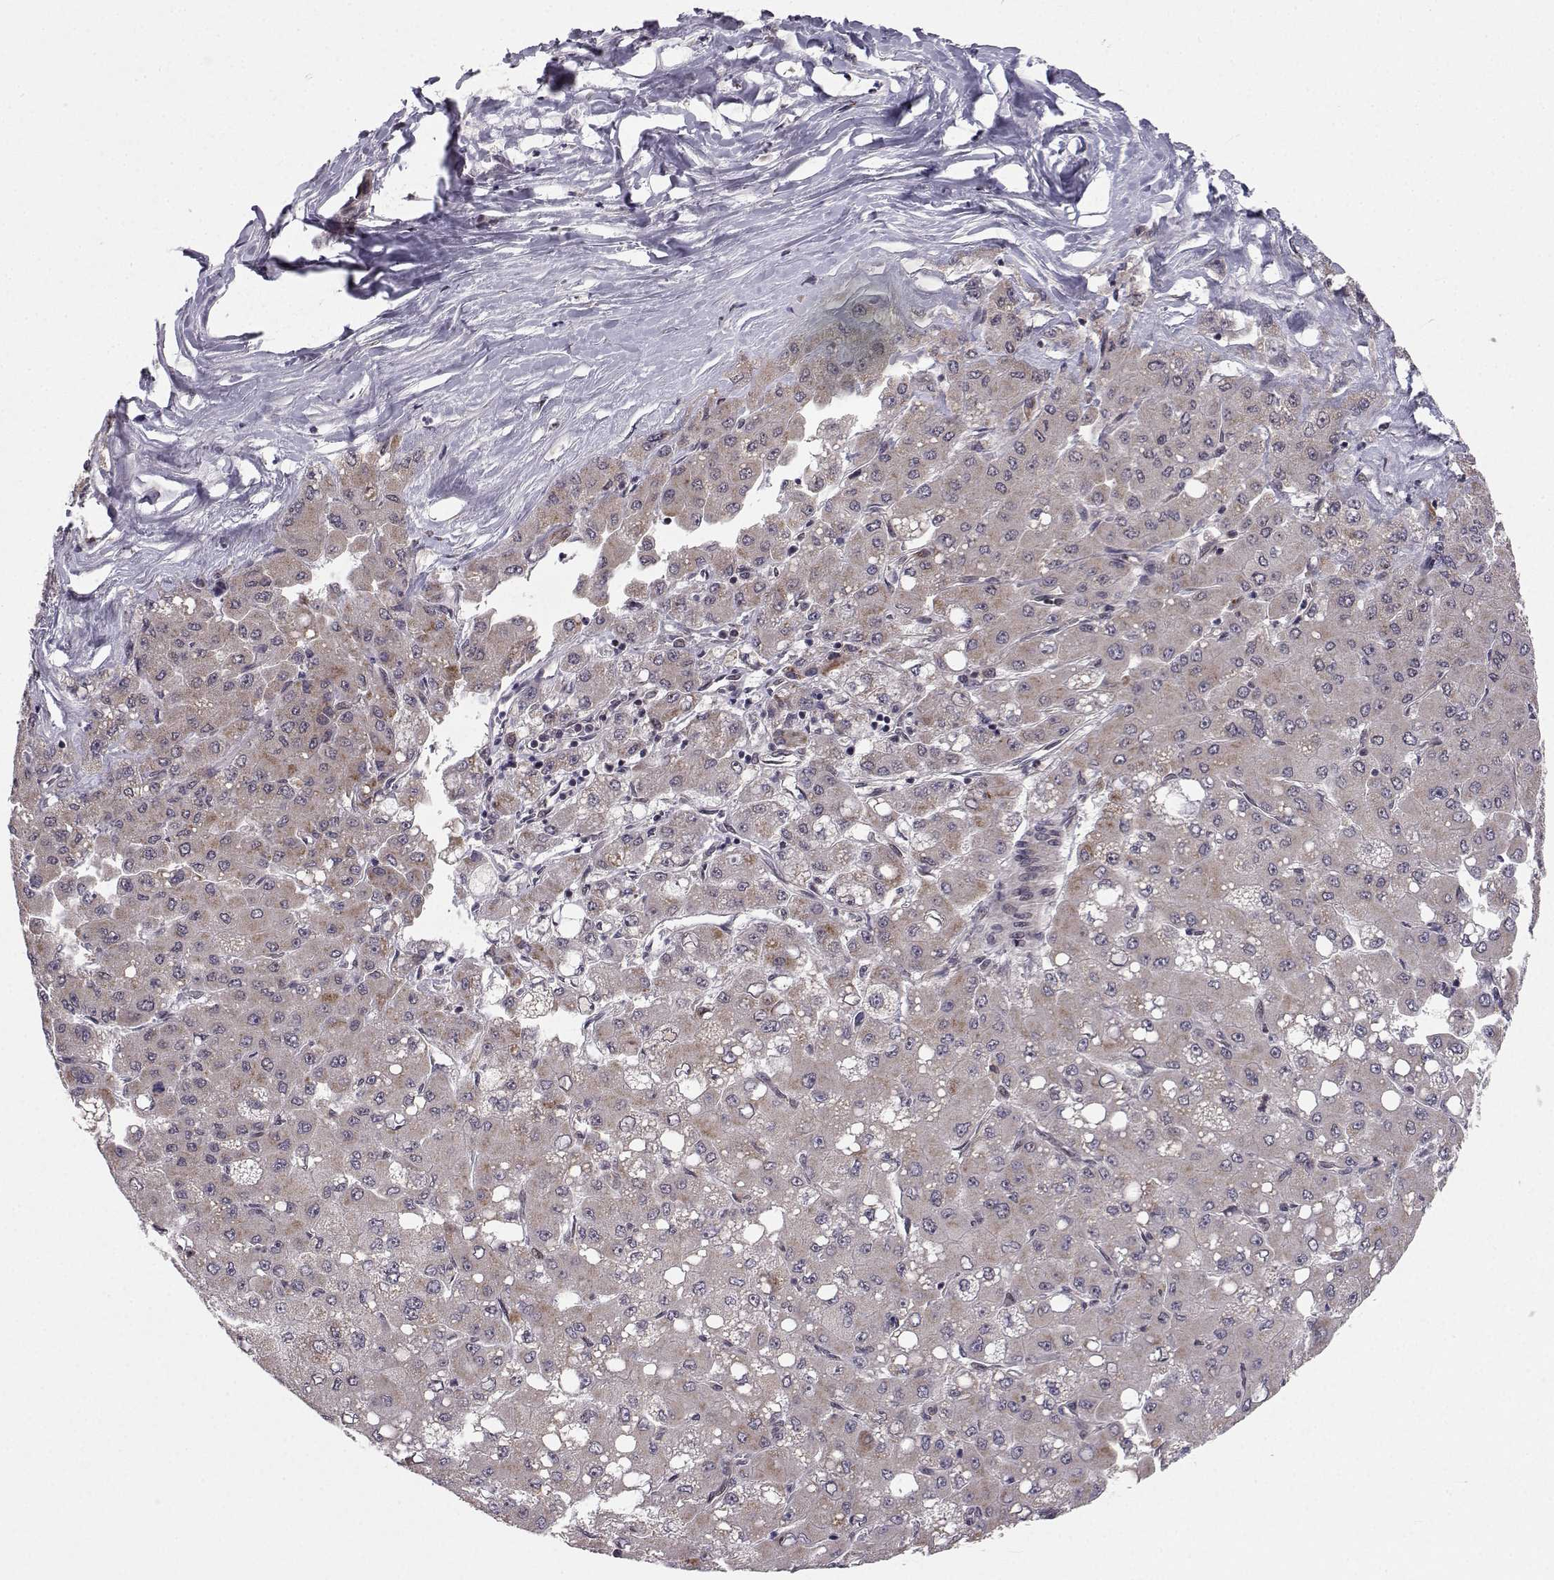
{"staining": {"intensity": "moderate", "quantity": "<25%", "location": "cytoplasmic/membranous"}, "tissue": "liver cancer", "cell_type": "Tumor cells", "image_type": "cancer", "snomed": [{"axis": "morphology", "description": "Carcinoma, Hepatocellular, NOS"}, {"axis": "topography", "description": "Liver"}], "caption": "Hepatocellular carcinoma (liver) stained with DAB (3,3'-diaminobenzidine) immunohistochemistry (IHC) reveals low levels of moderate cytoplasmic/membranous staining in approximately <25% of tumor cells. (DAB (3,3'-diaminobenzidine) IHC with brightfield microscopy, high magnification).", "gene": "PKN2", "patient": {"sex": "male", "age": 40}}